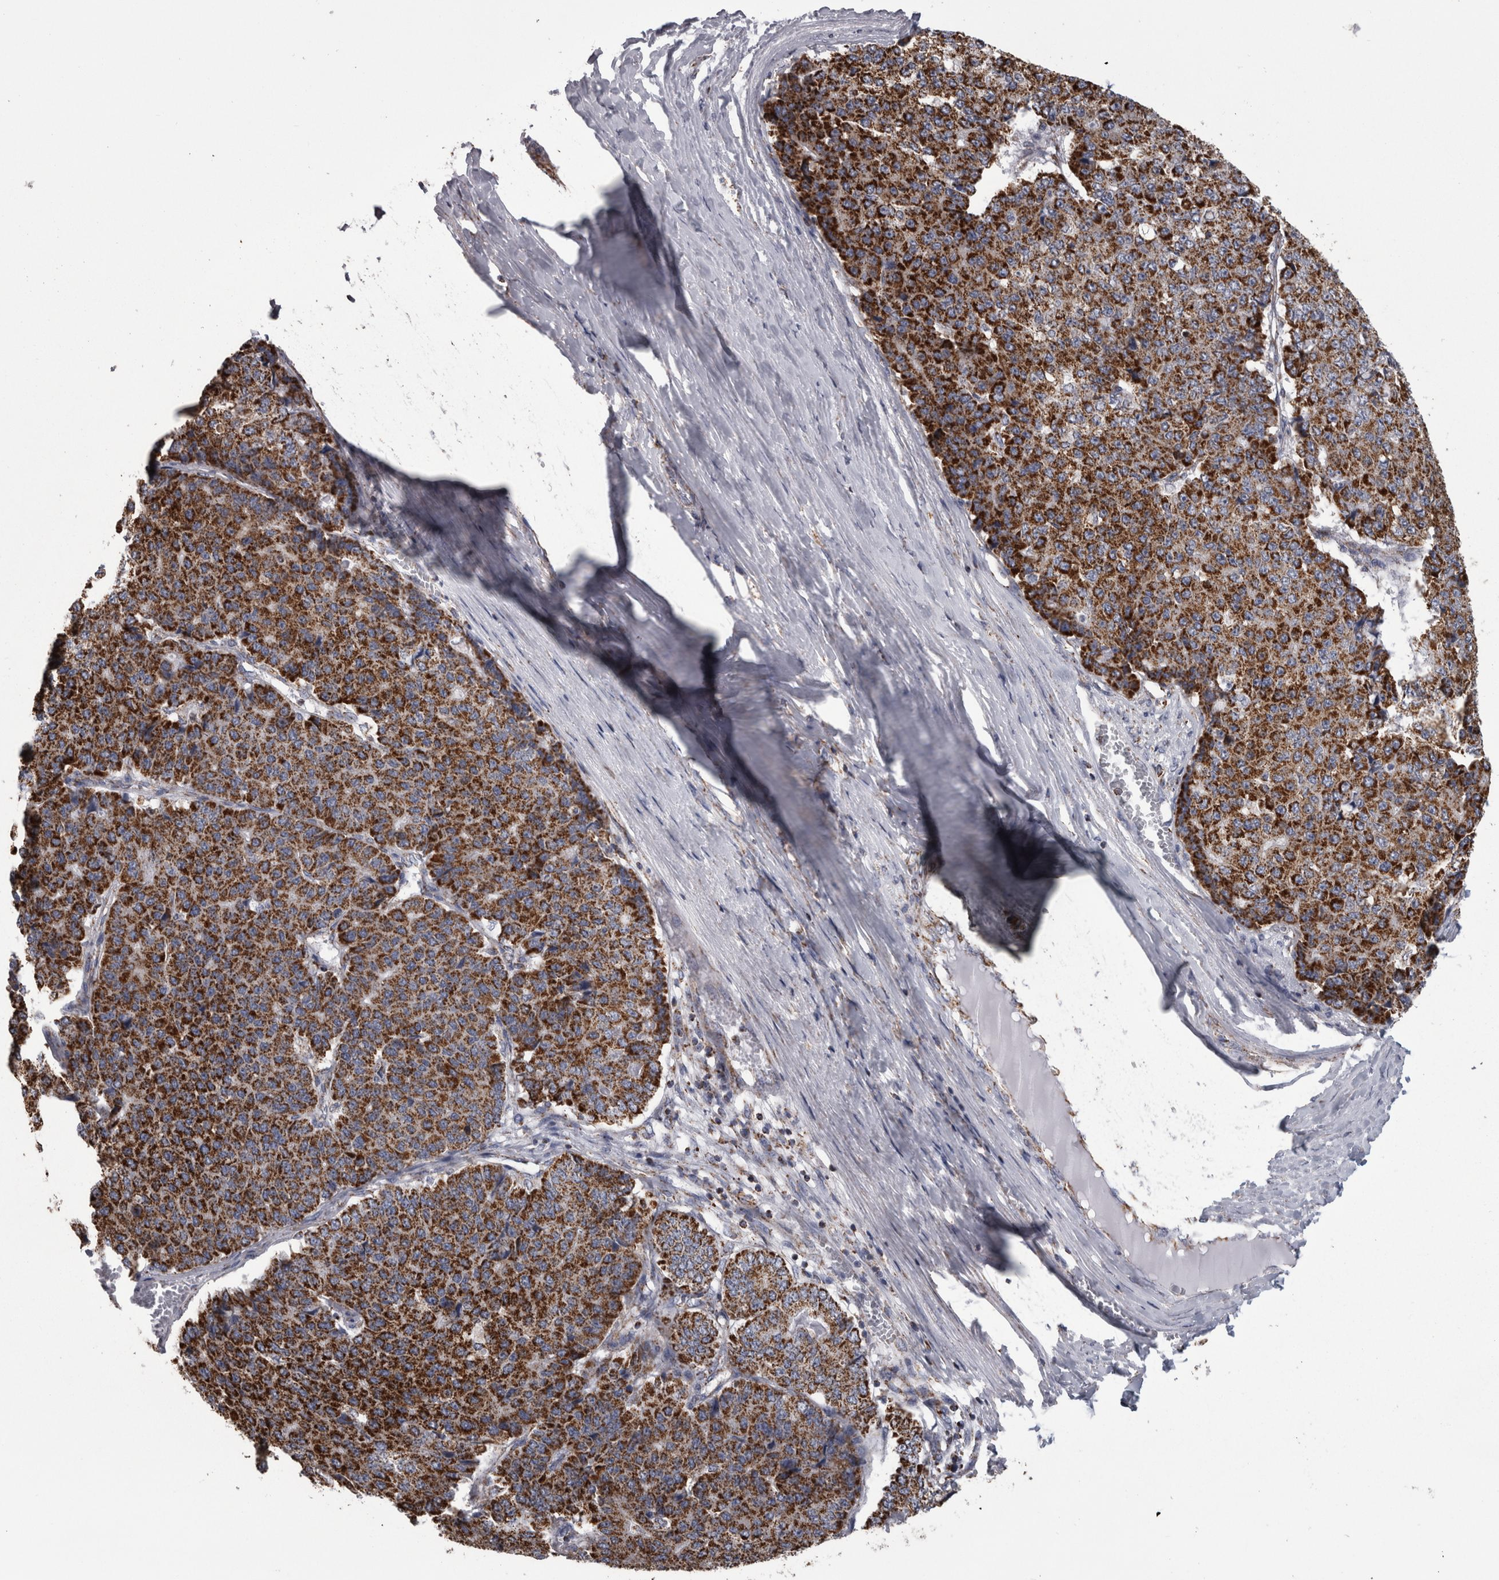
{"staining": {"intensity": "strong", "quantity": ">75%", "location": "cytoplasmic/membranous"}, "tissue": "pancreatic cancer", "cell_type": "Tumor cells", "image_type": "cancer", "snomed": [{"axis": "morphology", "description": "Adenocarcinoma, NOS"}, {"axis": "topography", "description": "Pancreas"}], "caption": "About >75% of tumor cells in pancreatic cancer exhibit strong cytoplasmic/membranous protein positivity as visualized by brown immunohistochemical staining.", "gene": "MDH2", "patient": {"sex": "male", "age": 50}}